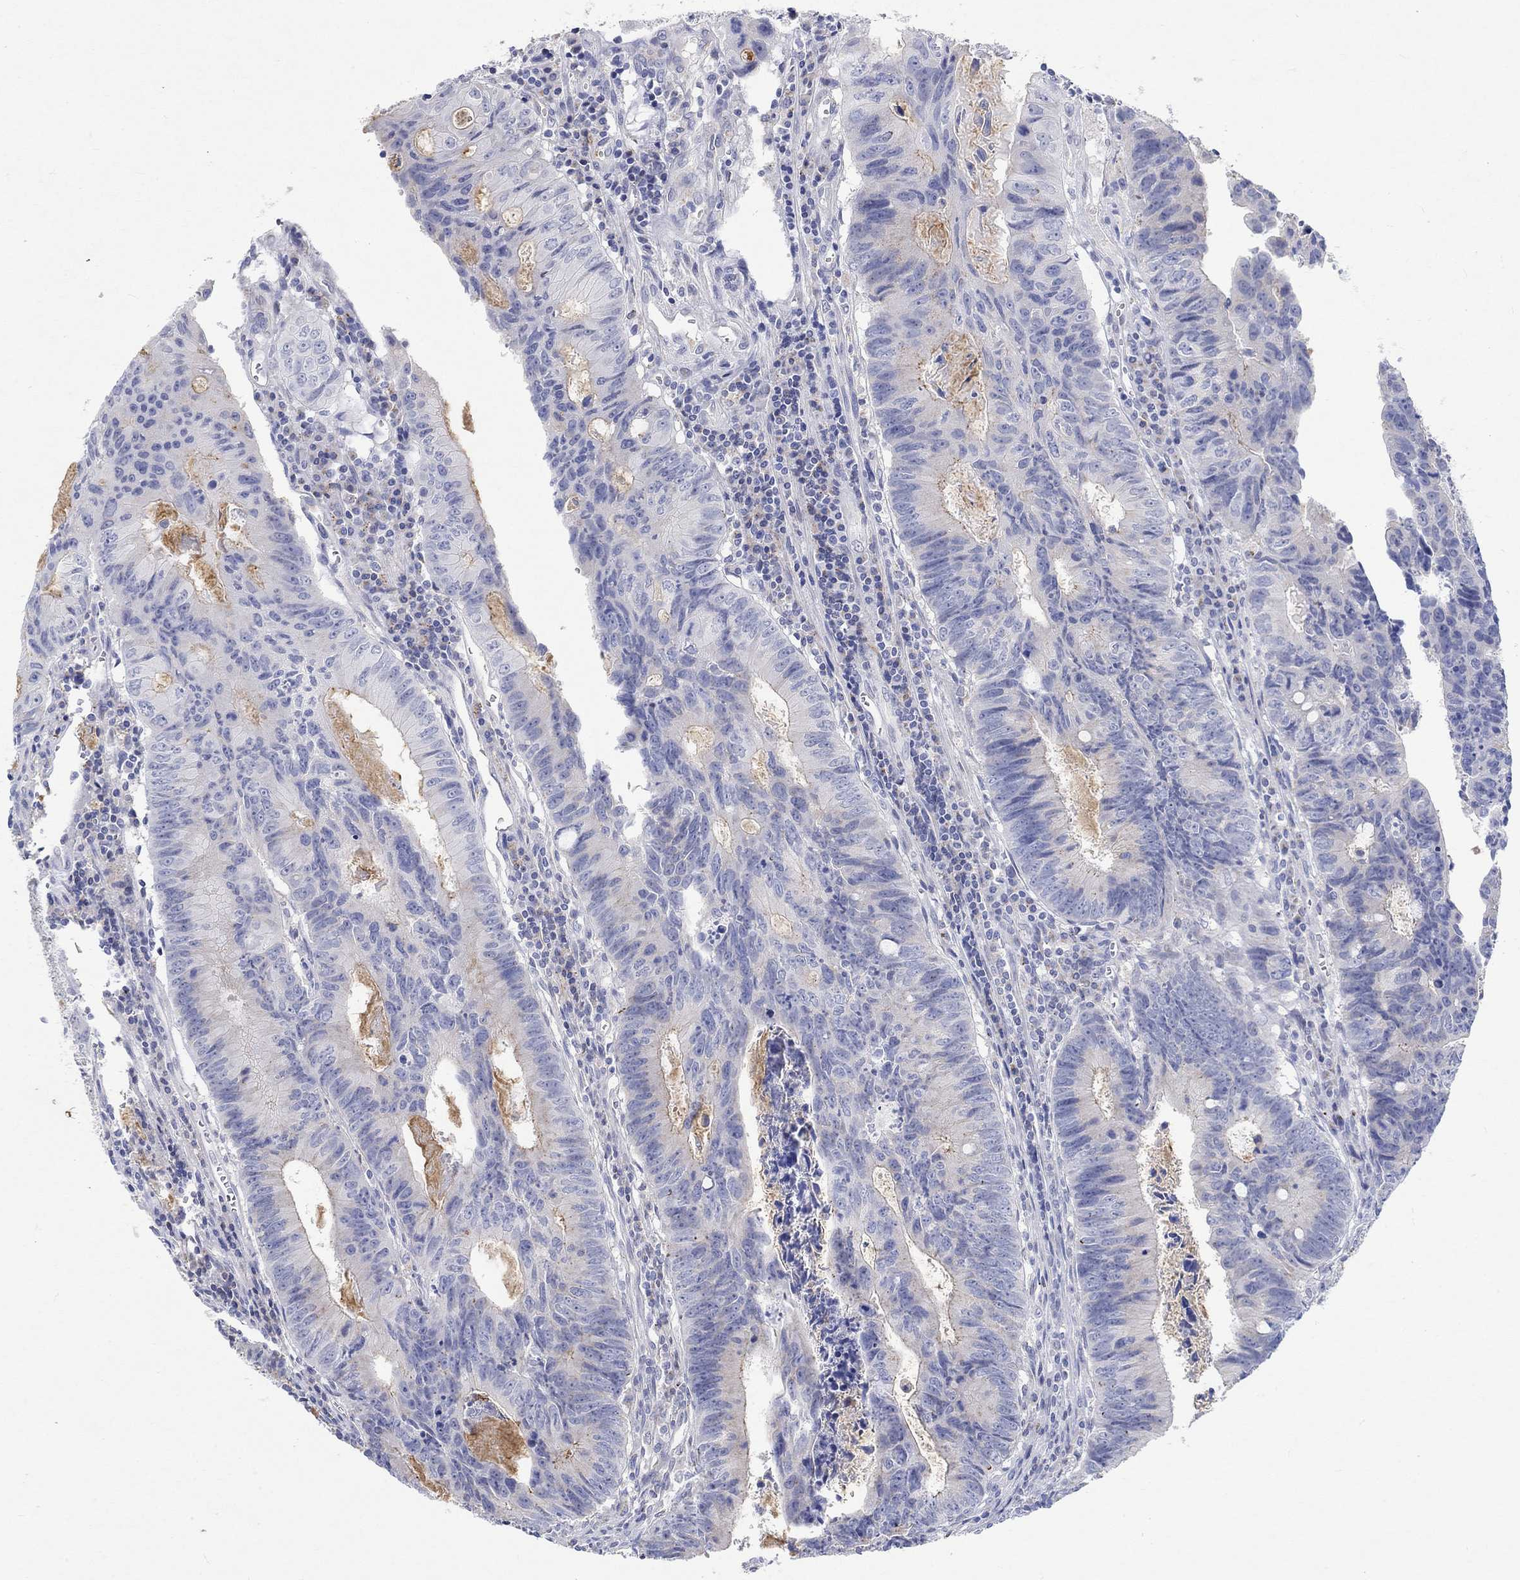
{"staining": {"intensity": "negative", "quantity": "none", "location": "none"}, "tissue": "colorectal cancer", "cell_type": "Tumor cells", "image_type": "cancer", "snomed": [{"axis": "morphology", "description": "Adenocarcinoma, NOS"}, {"axis": "topography", "description": "Colon"}], "caption": "Colorectal cancer (adenocarcinoma) was stained to show a protein in brown. There is no significant positivity in tumor cells.", "gene": "NAV3", "patient": {"sex": "female", "age": 87}}